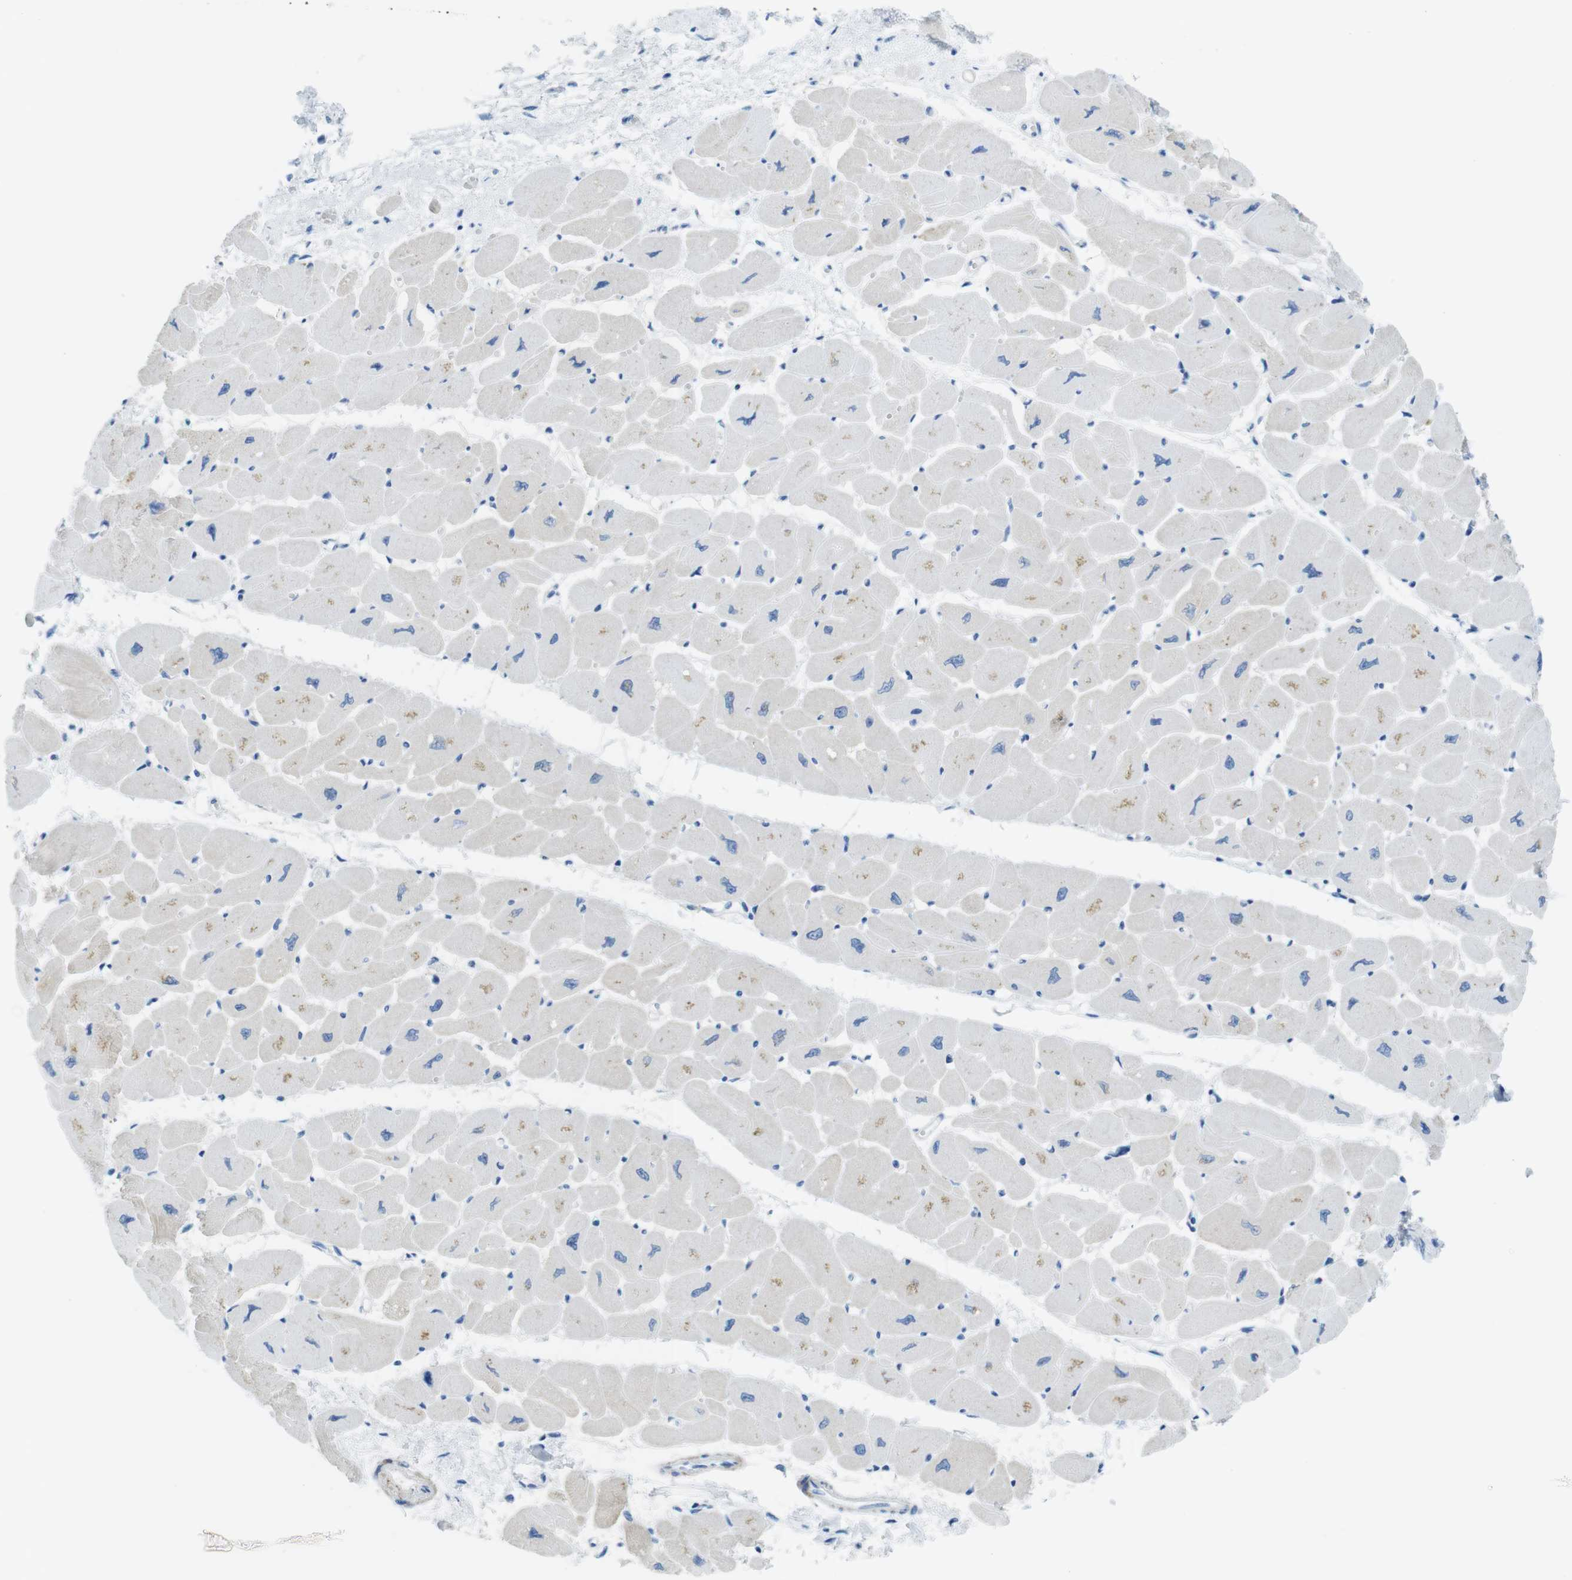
{"staining": {"intensity": "moderate", "quantity": "<25%", "location": "cytoplasmic/membranous"}, "tissue": "heart muscle", "cell_type": "Cardiomyocytes", "image_type": "normal", "snomed": [{"axis": "morphology", "description": "Normal tissue, NOS"}, {"axis": "topography", "description": "Heart"}], "caption": "Immunohistochemistry staining of benign heart muscle, which exhibits low levels of moderate cytoplasmic/membranous staining in about <25% of cardiomyocytes indicating moderate cytoplasmic/membranous protein positivity. The staining was performed using DAB (brown) for protein detection and nuclei were counterstained in hematoxylin (blue).", "gene": "ASIC5", "patient": {"sex": "female", "age": 54}}